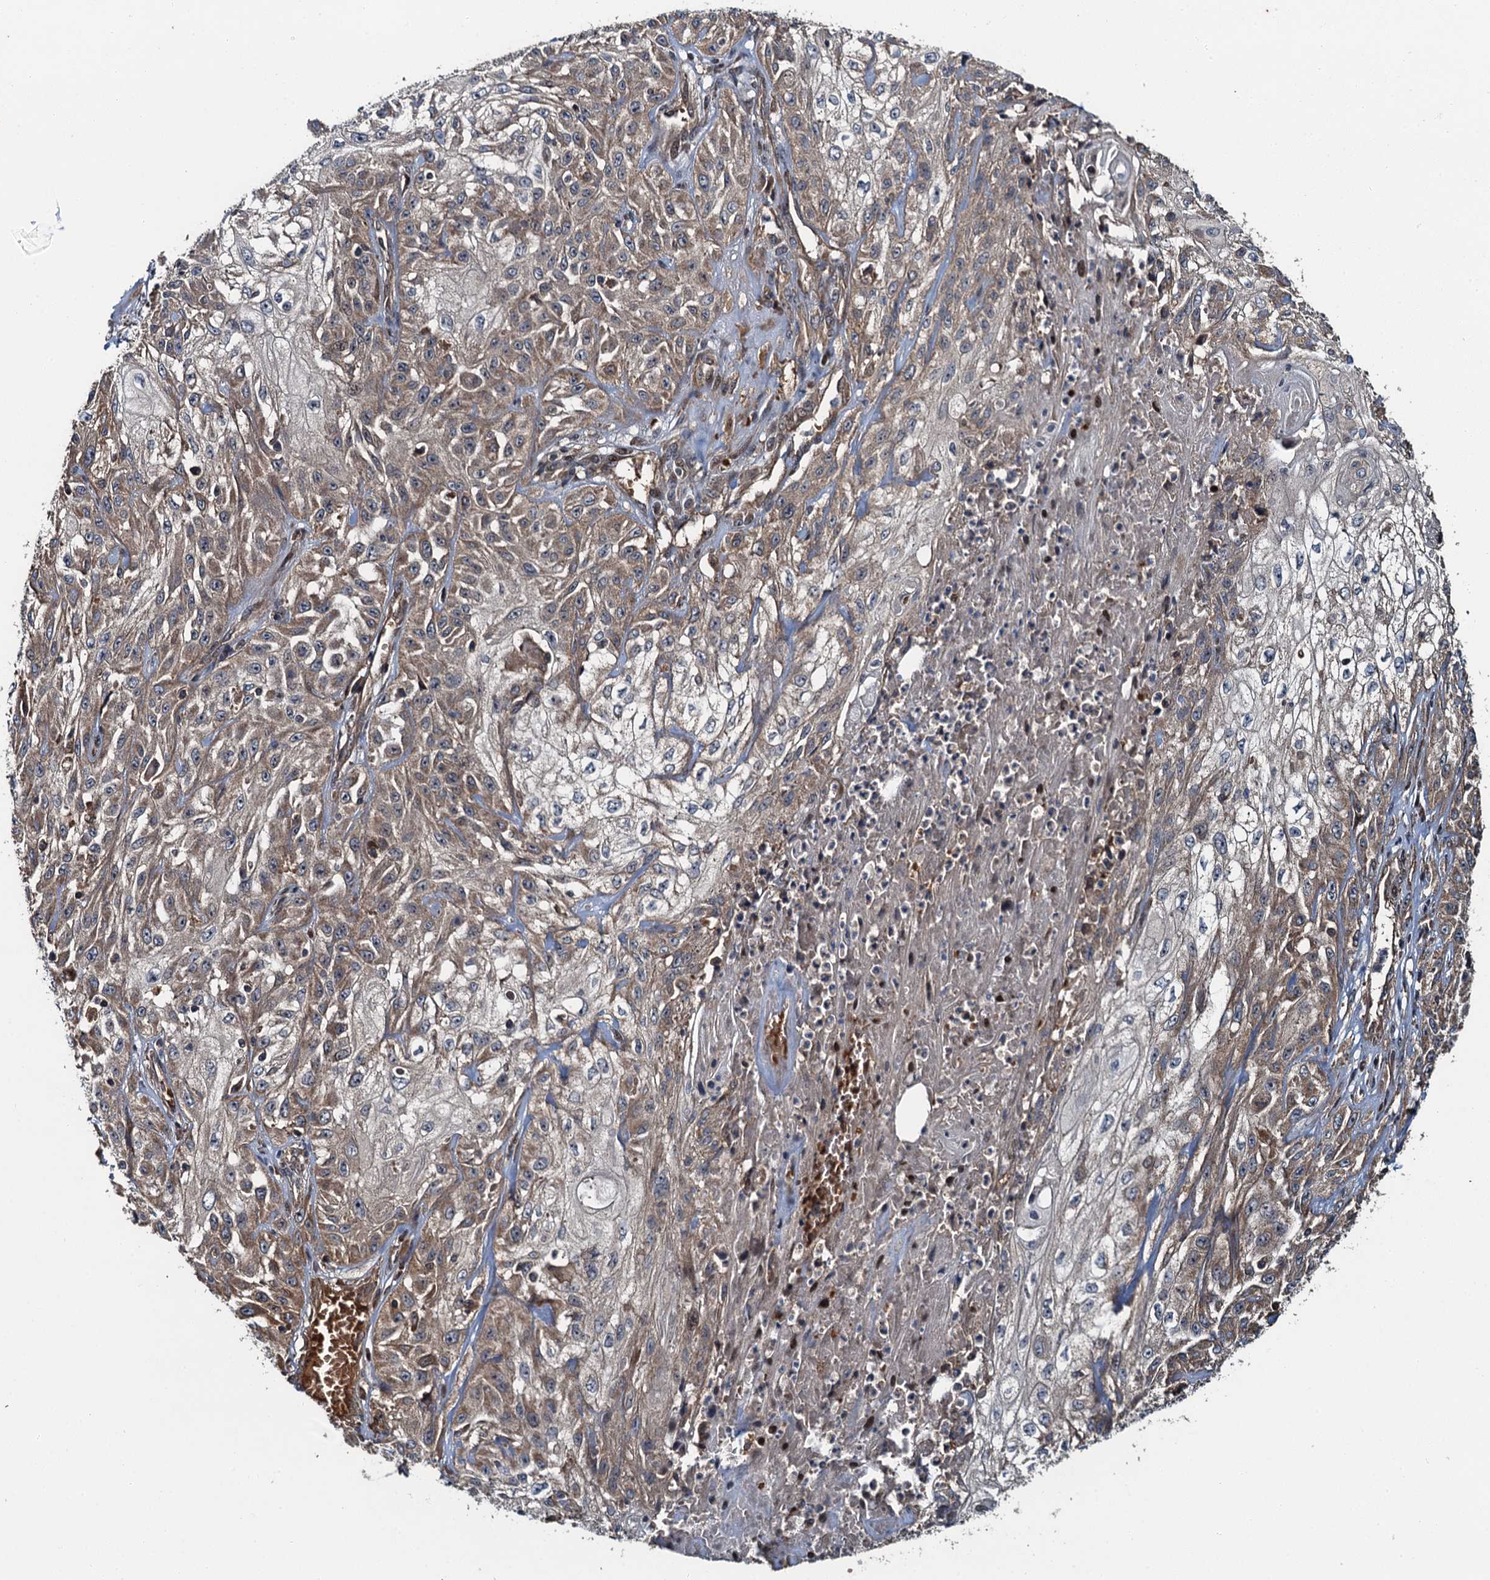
{"staining": {"intensity": "weak", "quantity": "25%-75%", "location": "cytoplasmic/membranous"}, "tissue": "skin cancer", "cell_type": "Tumor cells", "image_type": "cancer", "snomed": [{"axis": "morphology", "description": "Squamous cell carcinoma, NOS"}, {"axis": "morphology", "description": "Squamous cell carcinoma, metastatic, NOS"}, {"axis": "topography", "description": "Skin"}, {"axis": "topography", "description": "Lymph node"}], "caption": "Skin metastatic squamous cell carcinoma was stained to show a protein in brown. There is low levels of weak cytoplasmic/membranous positivity in about 25%-75% of tumor cells. The protein of interest is shown in brown color, while the nuclei are stained blue.", "gene": "SNX32", "patient": {"sex": "male", "age": 75}}